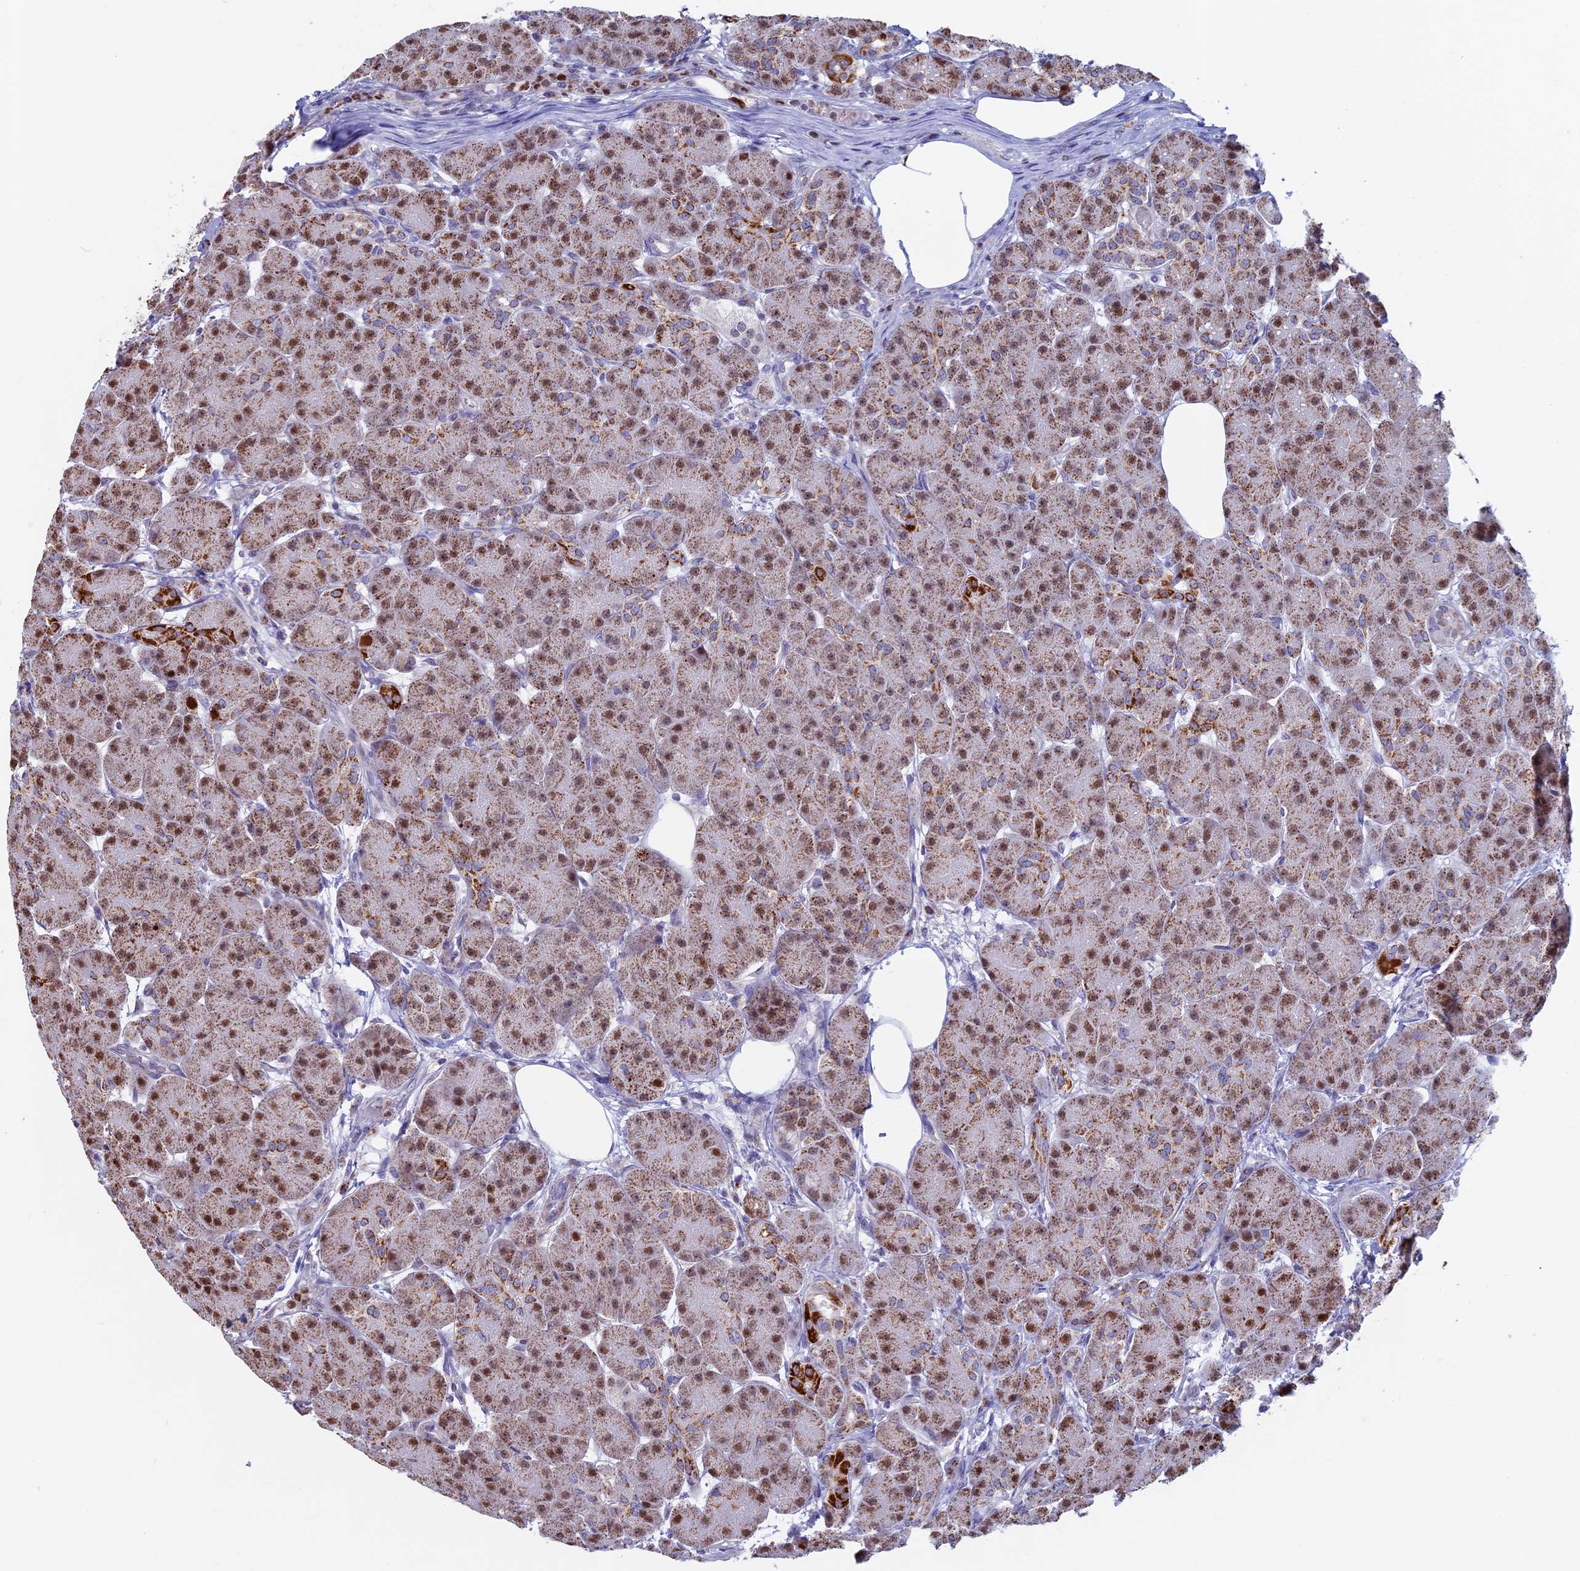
{"staining": {"intensity": "moderate", "quantity": ">75%", "location": "cytoplasmic/membranous,nuclear"}, "tissue": "pancreas", "cell_type": "Exocrine glandular cells", "image_type": "normal", "snomed": [{"axis": "morphology", "description": "Normal tissue, NOS"}, {"axis": "topography", "description": "Pancreas"}], "caption": "Immunohistochemical staining of normal human pancreas shows medium levels of moderate cytoplasmic/membranous,nuclear staining in approximately >75% of exocrine glandular cells.", "gene": "ACSS1", "patient": {"sex": "male", "age": 63}}